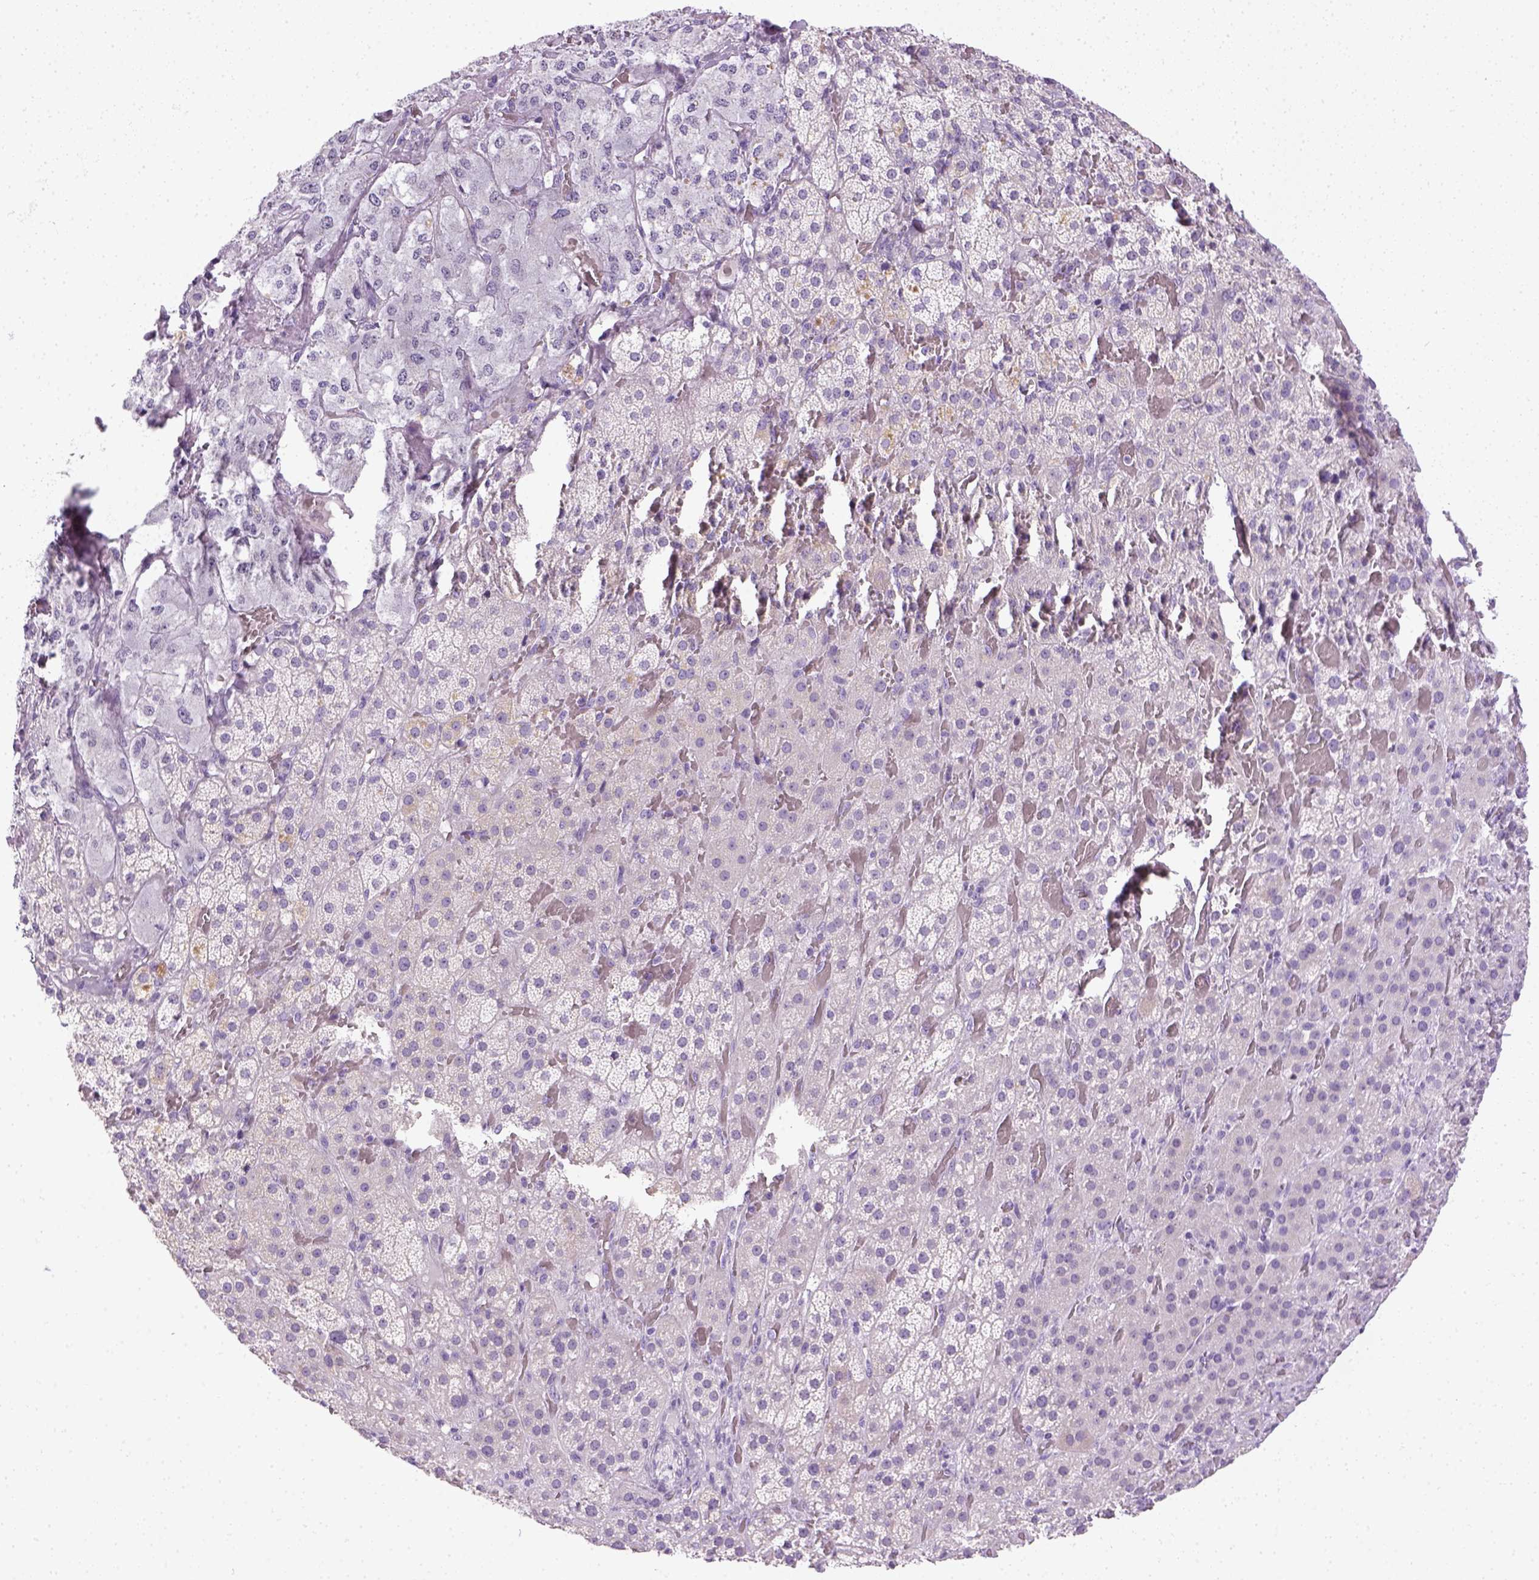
{"staining": {"intensity": "negative", "quantity": "none", "location": "none"}, "tissue": "adrenal gland", "cell_type": "Glandular cells", "image_type": "normal", "snomed": [{"axis": "morphology", "description": "Normal tissue, NOS"}, {"axis": "topography", "description": "Adrenal gland"}], "caption": "A histopathology image of human adrenal gland is negative for staining in glandular cells.", "gene": "LGSN", "patient": {"sex": "male", "age": 57}}